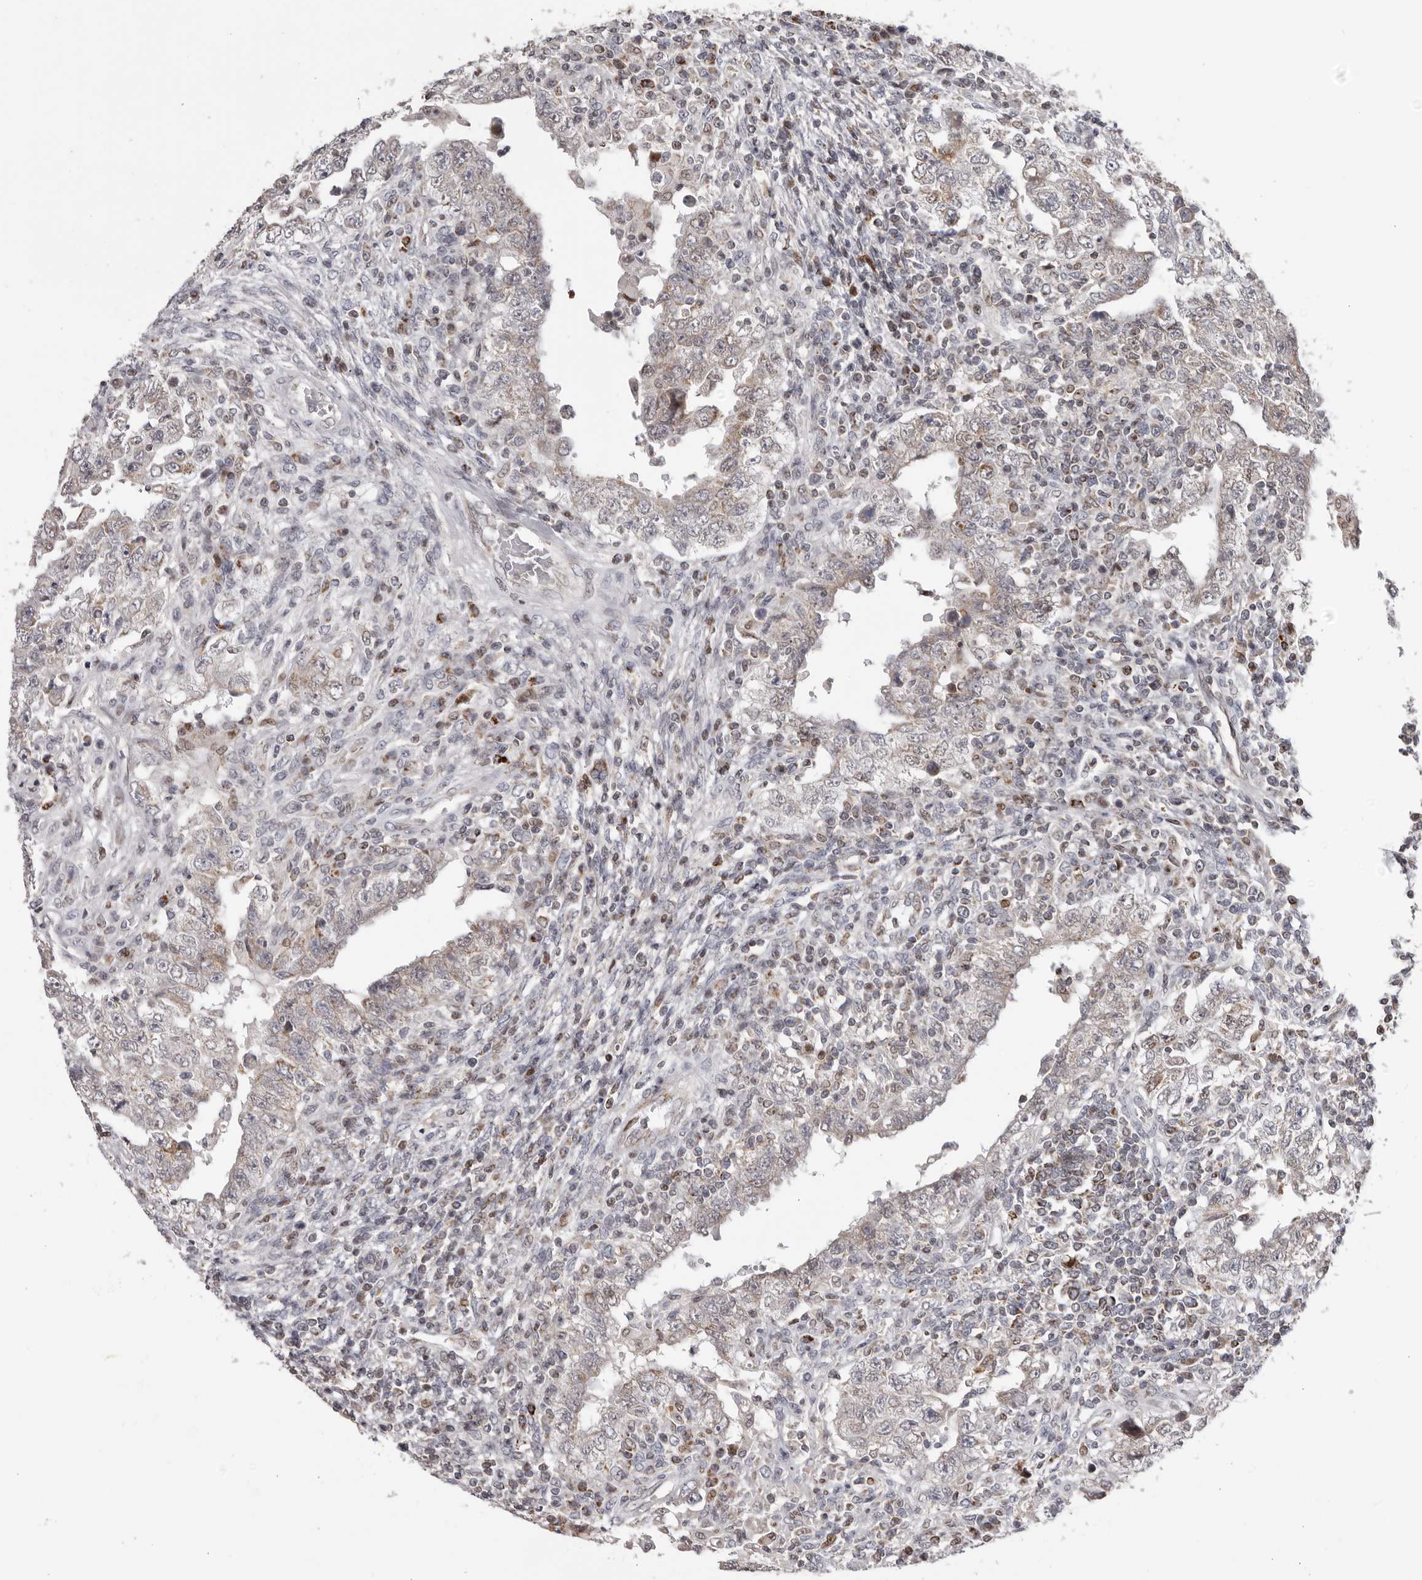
{"staining": {"intensity": "weak", "quantity": "25%-75%", "location": "cytoplasmic/membranous"}, "tissue": "testis cancer", "cell_type": "Tumor cells", "image_type": "cancer", "snomed": [{"axis": "morphology", "description": "Carcinoma, Embryonal, NOS"}, {"axis": "topography", "description": "Testis"}], "caption": "Tumor cells demonstrate low levels of weak cytoplasmic/membranous positivity in about 25%-75% of cells in human embryonal carcinoma (testis).", "gene": "C17orf99", "patient": {"sex": "male", "age": 26}}